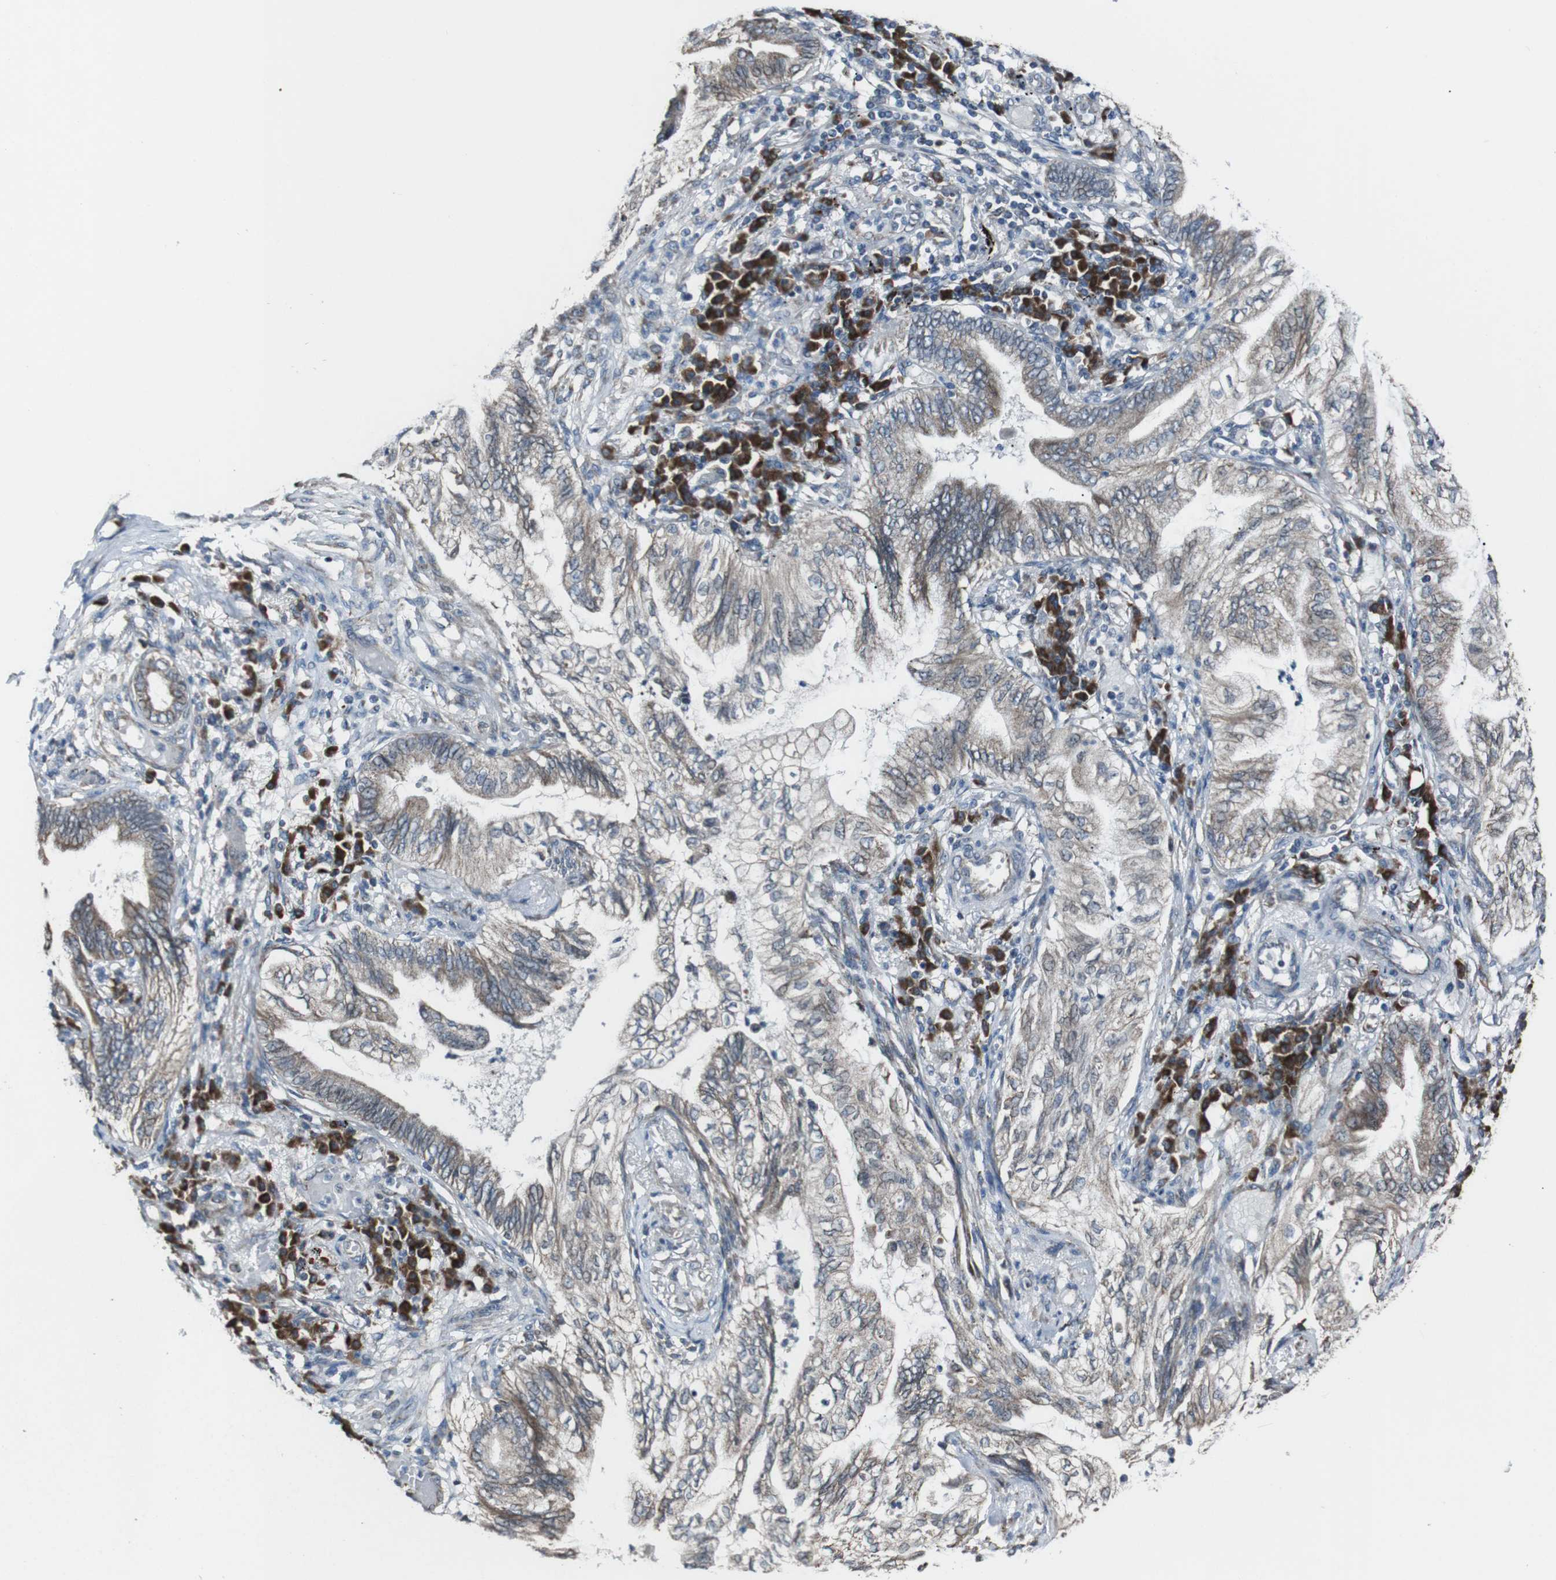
{"staining": {"intensity": "moderate", "quantity": "<25%", "location": "cytoplasmic/membranous"}, "tissue": "lung cancer", "cell_type": "Tumor cells", "image_type": "cancer", "snomed": [{"axis": "morphology", "description": "Normal tissue, NOS"}, {"axis": "morphology", "description": "Adenocarcinoma, NOS"}, {"axis": "topography", "description": "Bronchus"}, {"axis": "topography", "description": "Lung"}], "caption": "A high-resolution photomicrograph shows immunohistochemistry staining of lung cancer (adenocarcinoma), which demonstrates moderate cytoplasmic/membranous staining in about <25% of tumor cells. Using DAB (3,3'-diaminobenzidine) (brown) and hematoxylin (blue) stains, captured at high magnification using brightfield microscopy.", "gene": "CISD2", "patient": {"sex": "female", "age": 70}}